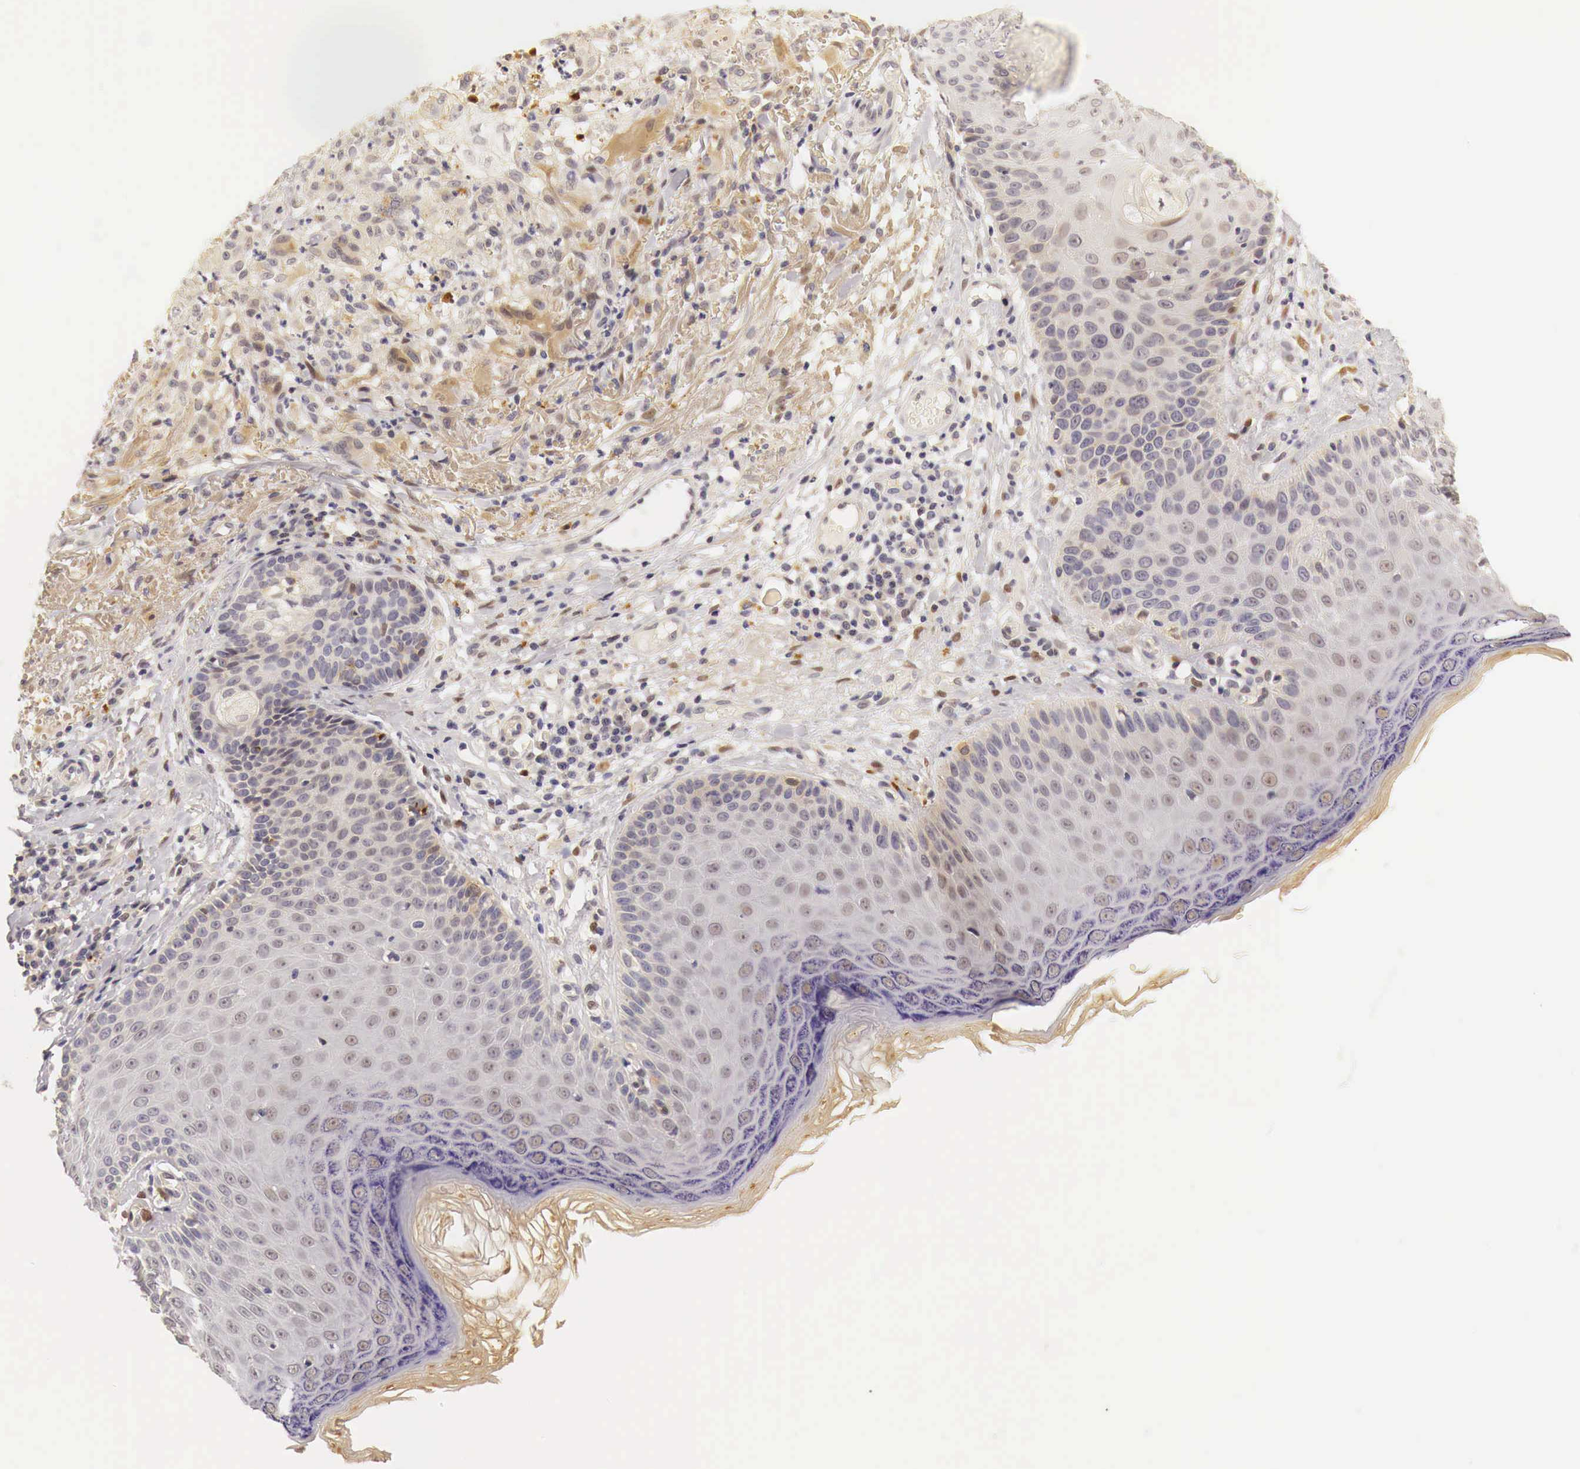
{"staining": {"intensity": "weak", "quantity": "<25%", "location": "cytoplasmic/membranous"}, "tissue": "skin cancer", "cell_type": "Tumor cells", "image_type": "cancer", "snomed": [{"axis": "morphology", "description": "Normal tissue, NOS"}, {"axis": "morphology", "description": "Basal cell carcinoma"}, {"axis": "topography", "description": "Skin"}], "caption": "Immunohistochemistry photomicrograph of neoplastic tissue: human skin basal cell carcinoma stained with DAB (3,3'-diaminobenzidine) exhibits no significant protein positivity in tumor cells.", "gene": "CASP3", "patient": {"sex": "male", "age": 74}}